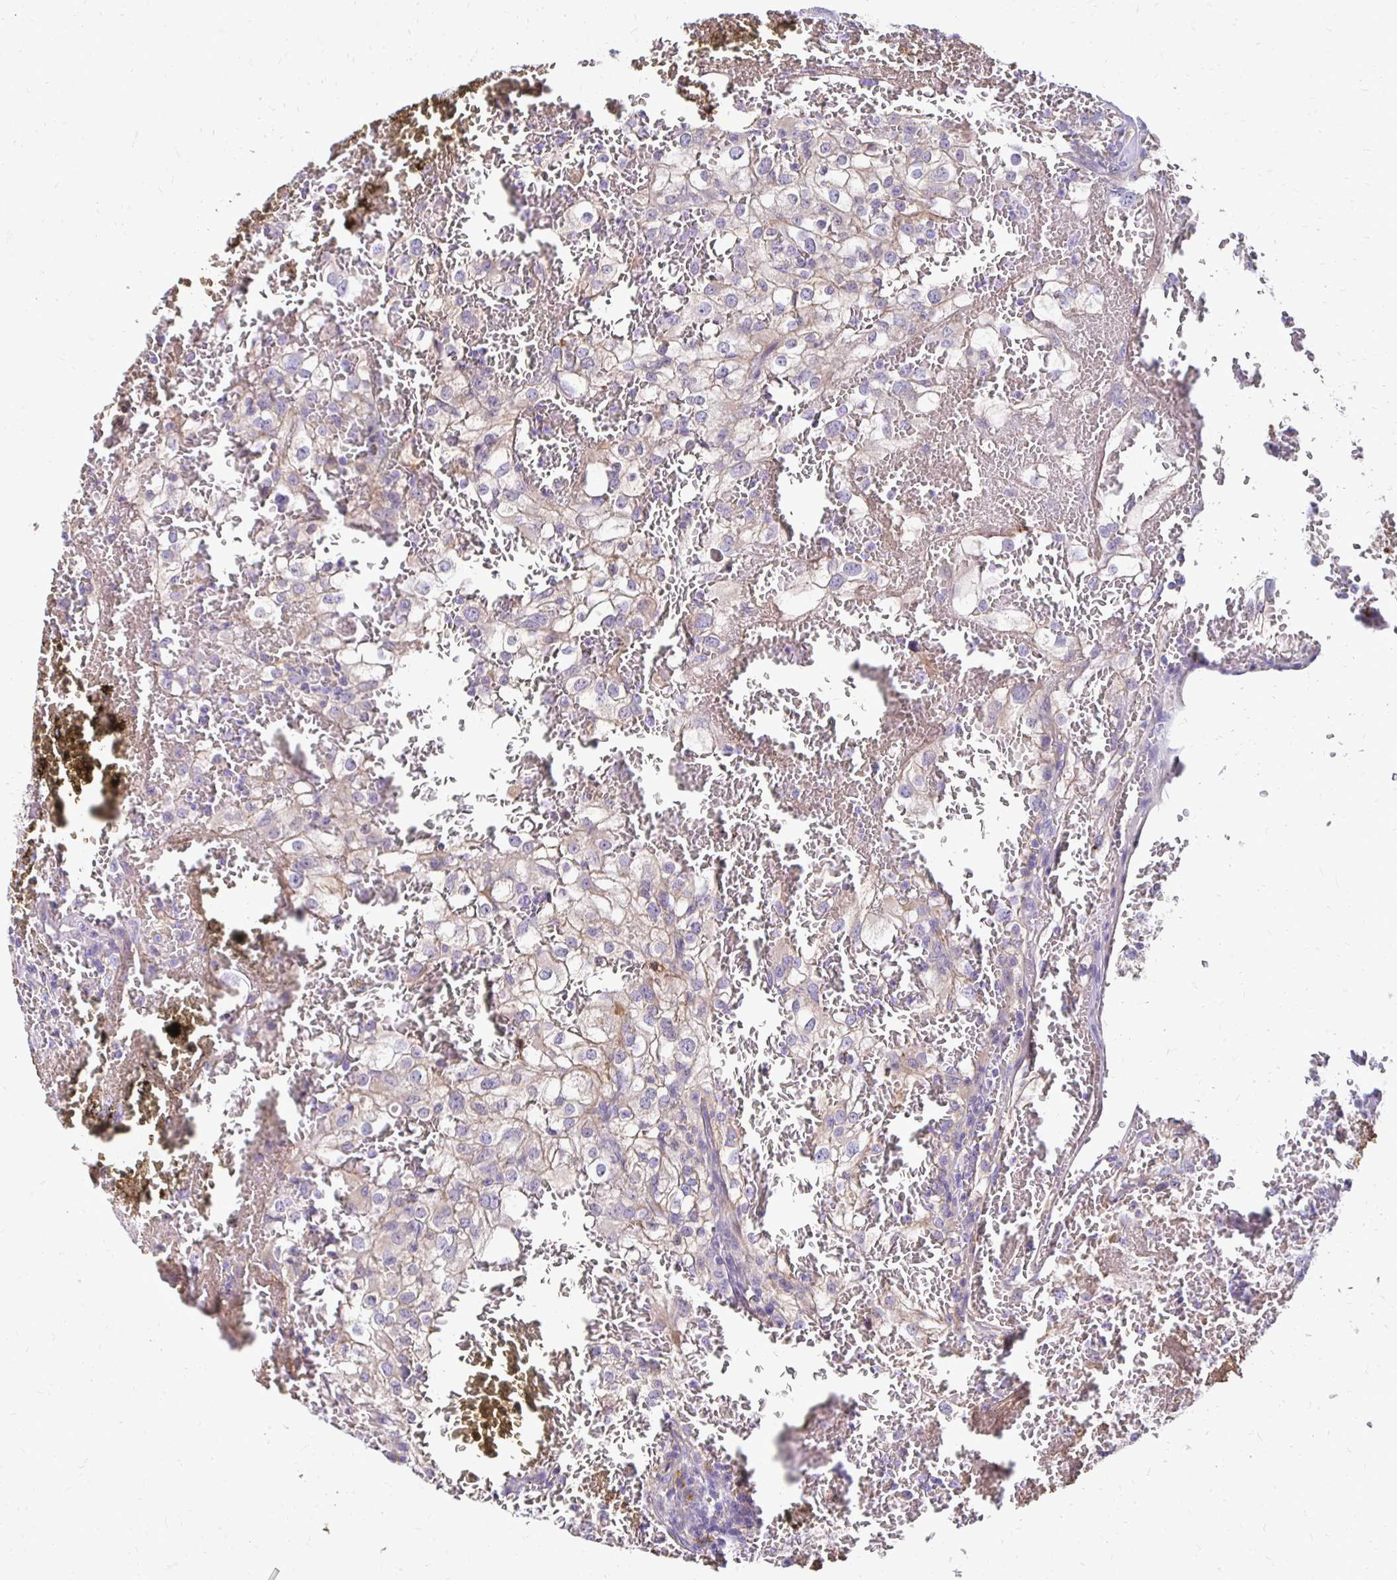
{"staining": {"intensity": "weak", "quantity": "<25%", "location": "cytoplasmic/membranous"}, "tissue": "renal cancer", "cell_type": "Tumor cells", "image_type": "cancer", "snomed": [{"axis": "morphology", "description": "Adenocarcinoma, NOS"}, {"axis": "topography", "description": "Kidney"}], "caption": "Immunohistochemical staining of human adenocarcinoma (renal) exhibits no significant positivity in tumor cells.", "gene": "AKAP6", "patient": {"sex": "female", "age": 74}}